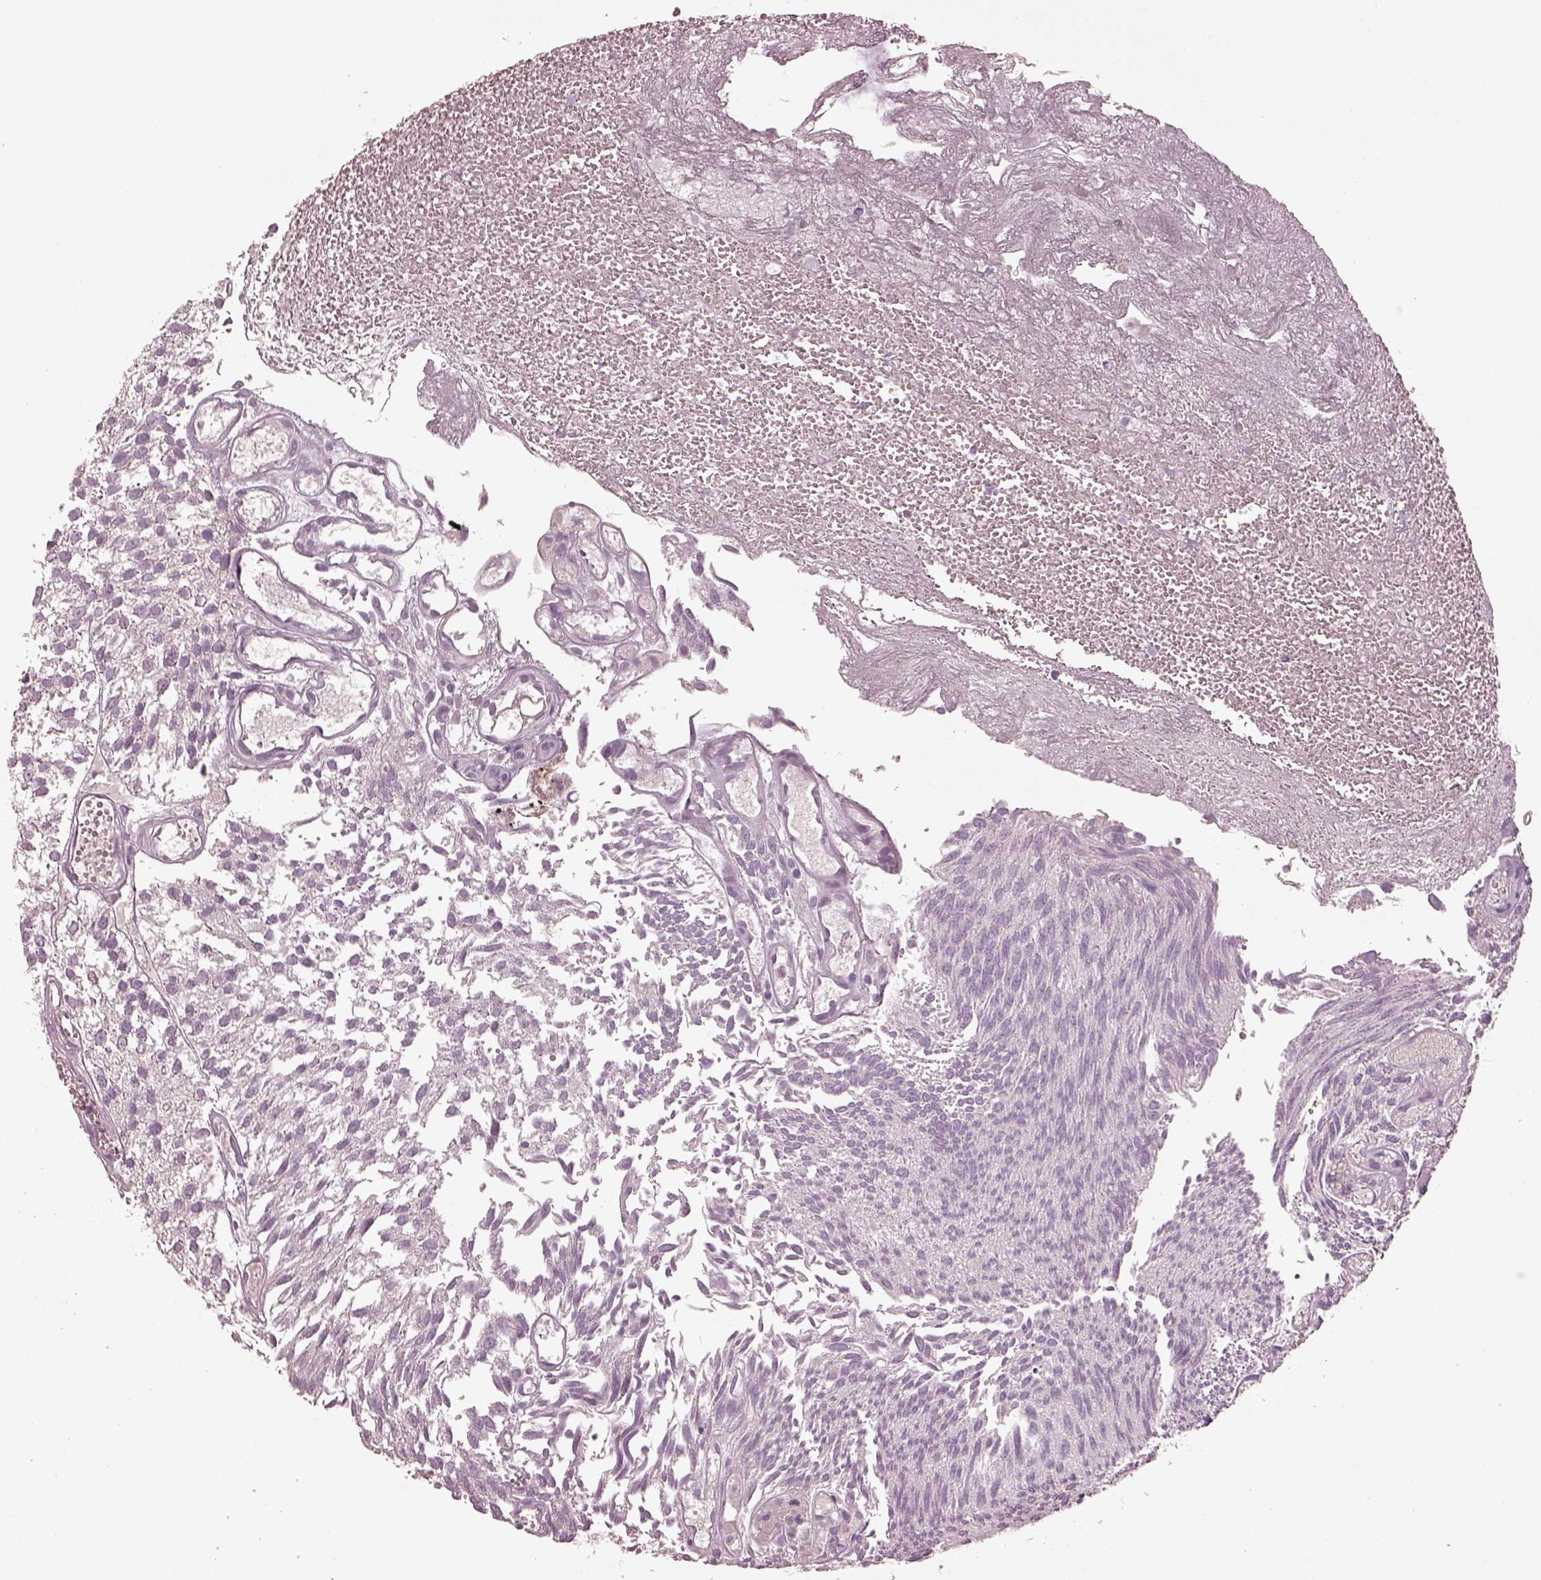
{"staining": {"intensity": "negative", "quantity": "none", "location": "none"}, "tissue": "urothelial cancer", "cell_type": "Tumor cells", "image_type": "cancer", "snomed": [{"axis": "morphology", "description": "Urothelial carcinoma, Low grade"}, {"axis": "topography", "description": "Urinary bladder"}], "caption": "Urothelial carcinoma (low-grade) was stained to show a protein in brown. There is no significant expression in tumor cells. (Stains: DAB (3,3'-diaminobenzidine) IHC with hematoxylin counter stain, Microscopy: brightfield microscopy at high magnification).", "gene": "SPATA6L", "patient": {"sex": "male", "age": 79}}